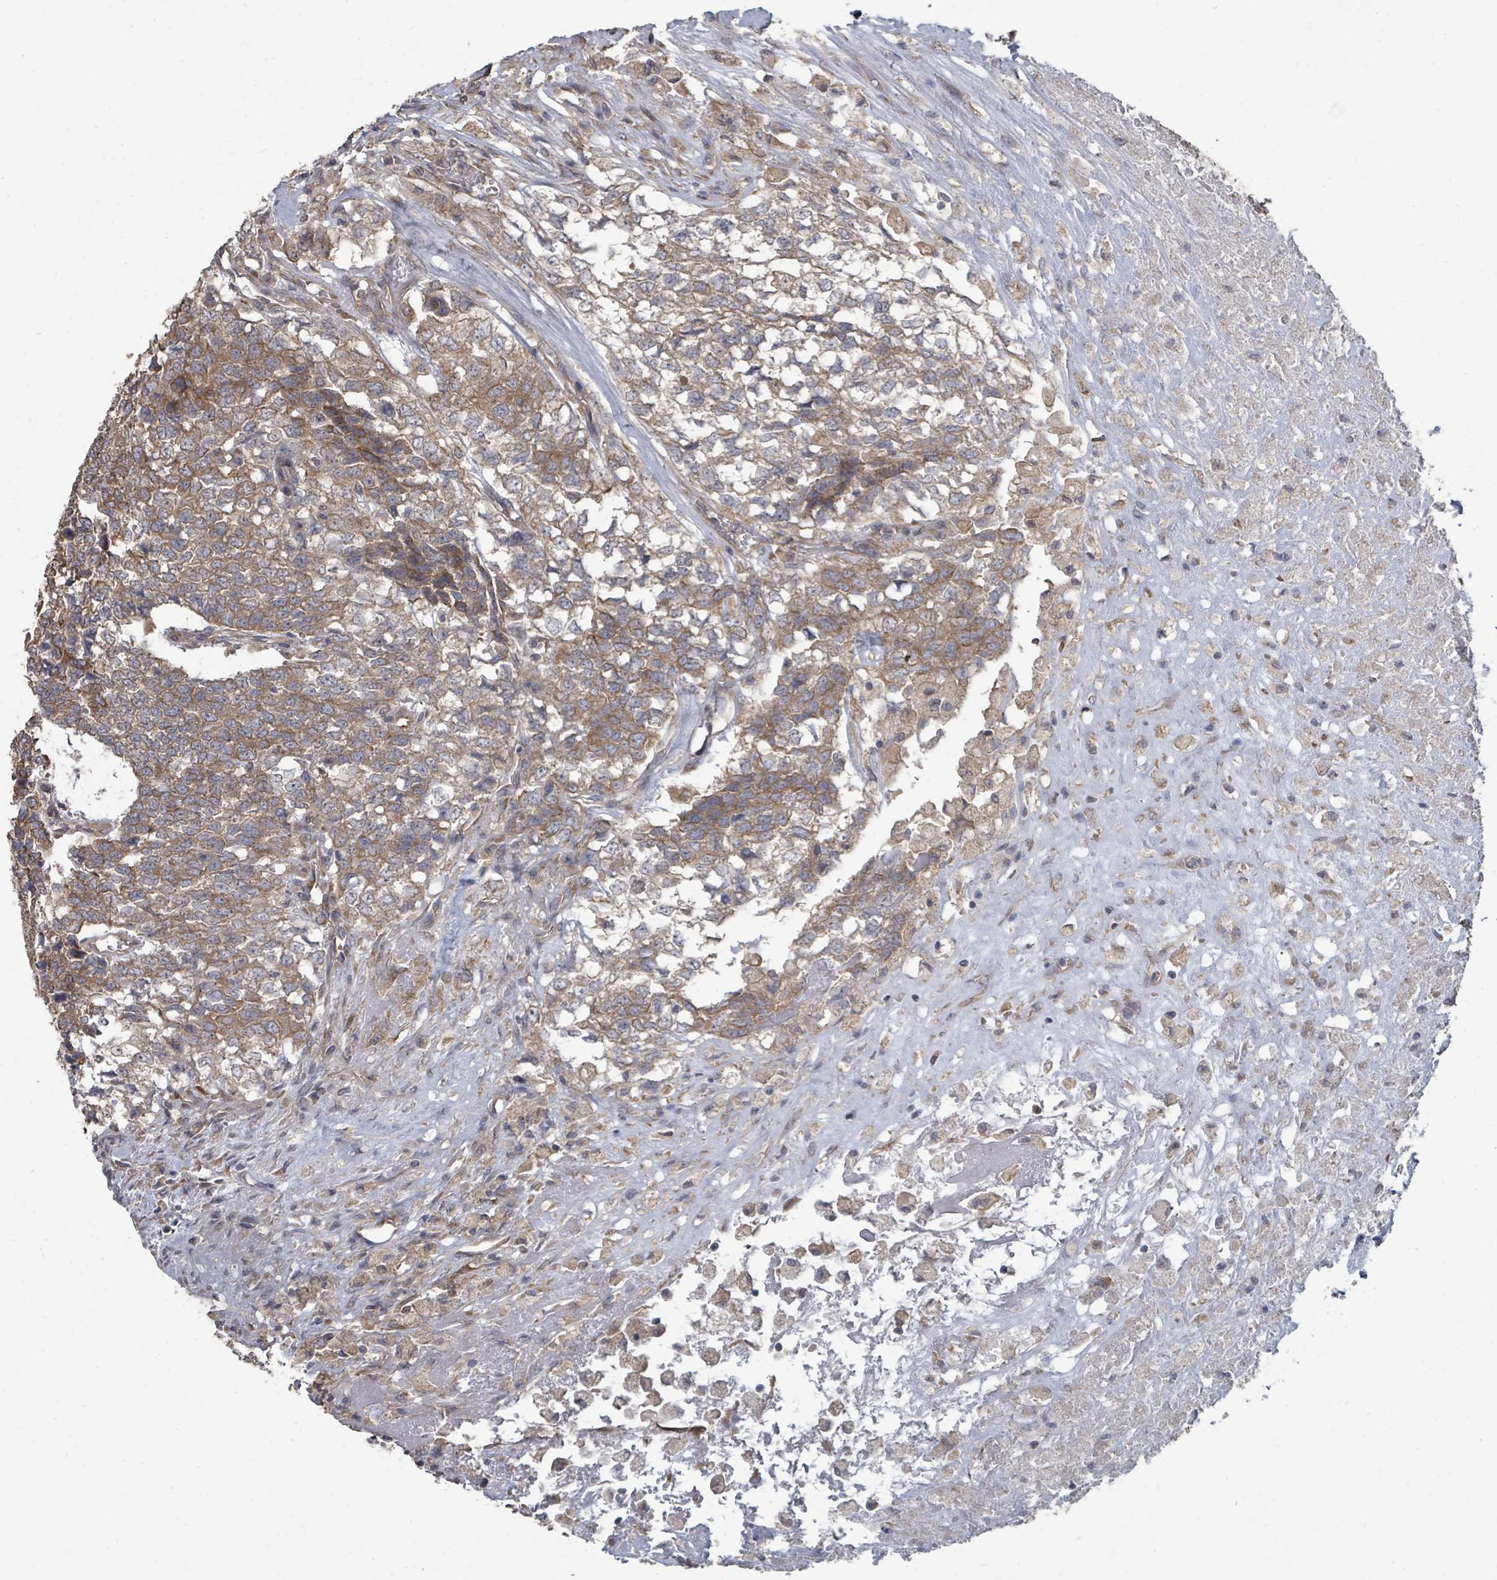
{"staining": {"intensity": "moderate", "quantity": ">75%", "location": "cytoplasmic/membranous"}, "tissue": "testis cancer", "cell_type": "Tumor cells", "image_type": "cancer", "snomed": [{"axis": "morphology", "description": "Carcinoma, Embryonal, NOS"}, {"axis": "topography", "description": "Testis"}], "caption": "Protein staining displays moderate cytoplasmic/membranous expression in approximately >75% of tumor cells in testis embryonal carcinoma. (DAB (3,3'-diaminobenzidine) IHC with brightfield microscopy, high magnification).", "gene": "SLC9A7", "patient": {"sex": "male", "age": 23}}